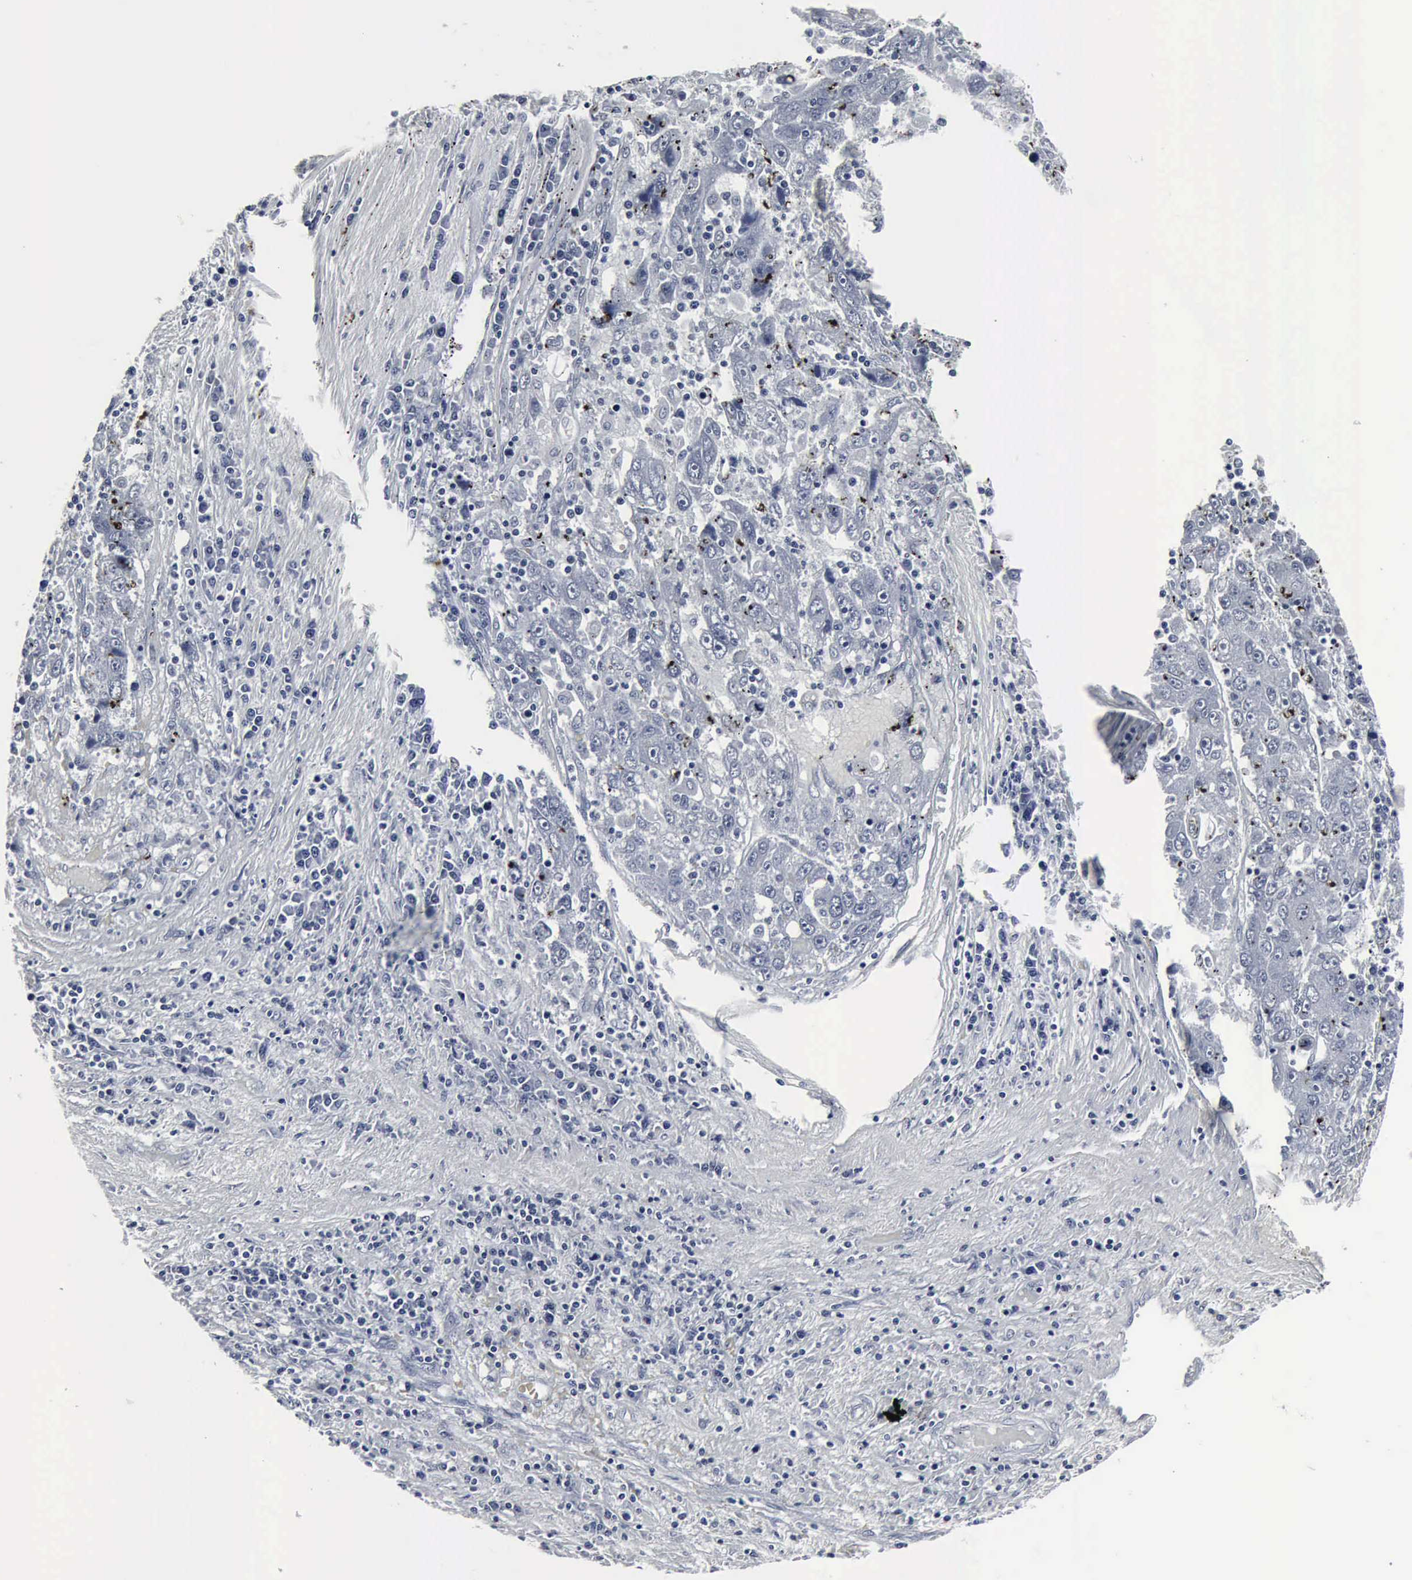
{"staining": {"intensity": "negative", "quantity": "none", "location": "none"}, "tissue": "liver cancer", "cell_type": "Tumor cells", "image_type": "cancer", "snomed": [{"axis": "morphology", "description": "Carcinoma, Hepatocellular, NOS"}, {"axis": "topography", "description": "Liver"}], "caption": "DAB immunohistochemical staining of human liver cancer displays no significant expression in tumor cells. (DAB (3,3'-diaminobenzidine) immunohistochemistry with hematoxylin counter stain).", "gene": "SNAP25", "patient": {"sex": "male", "age": 49}}